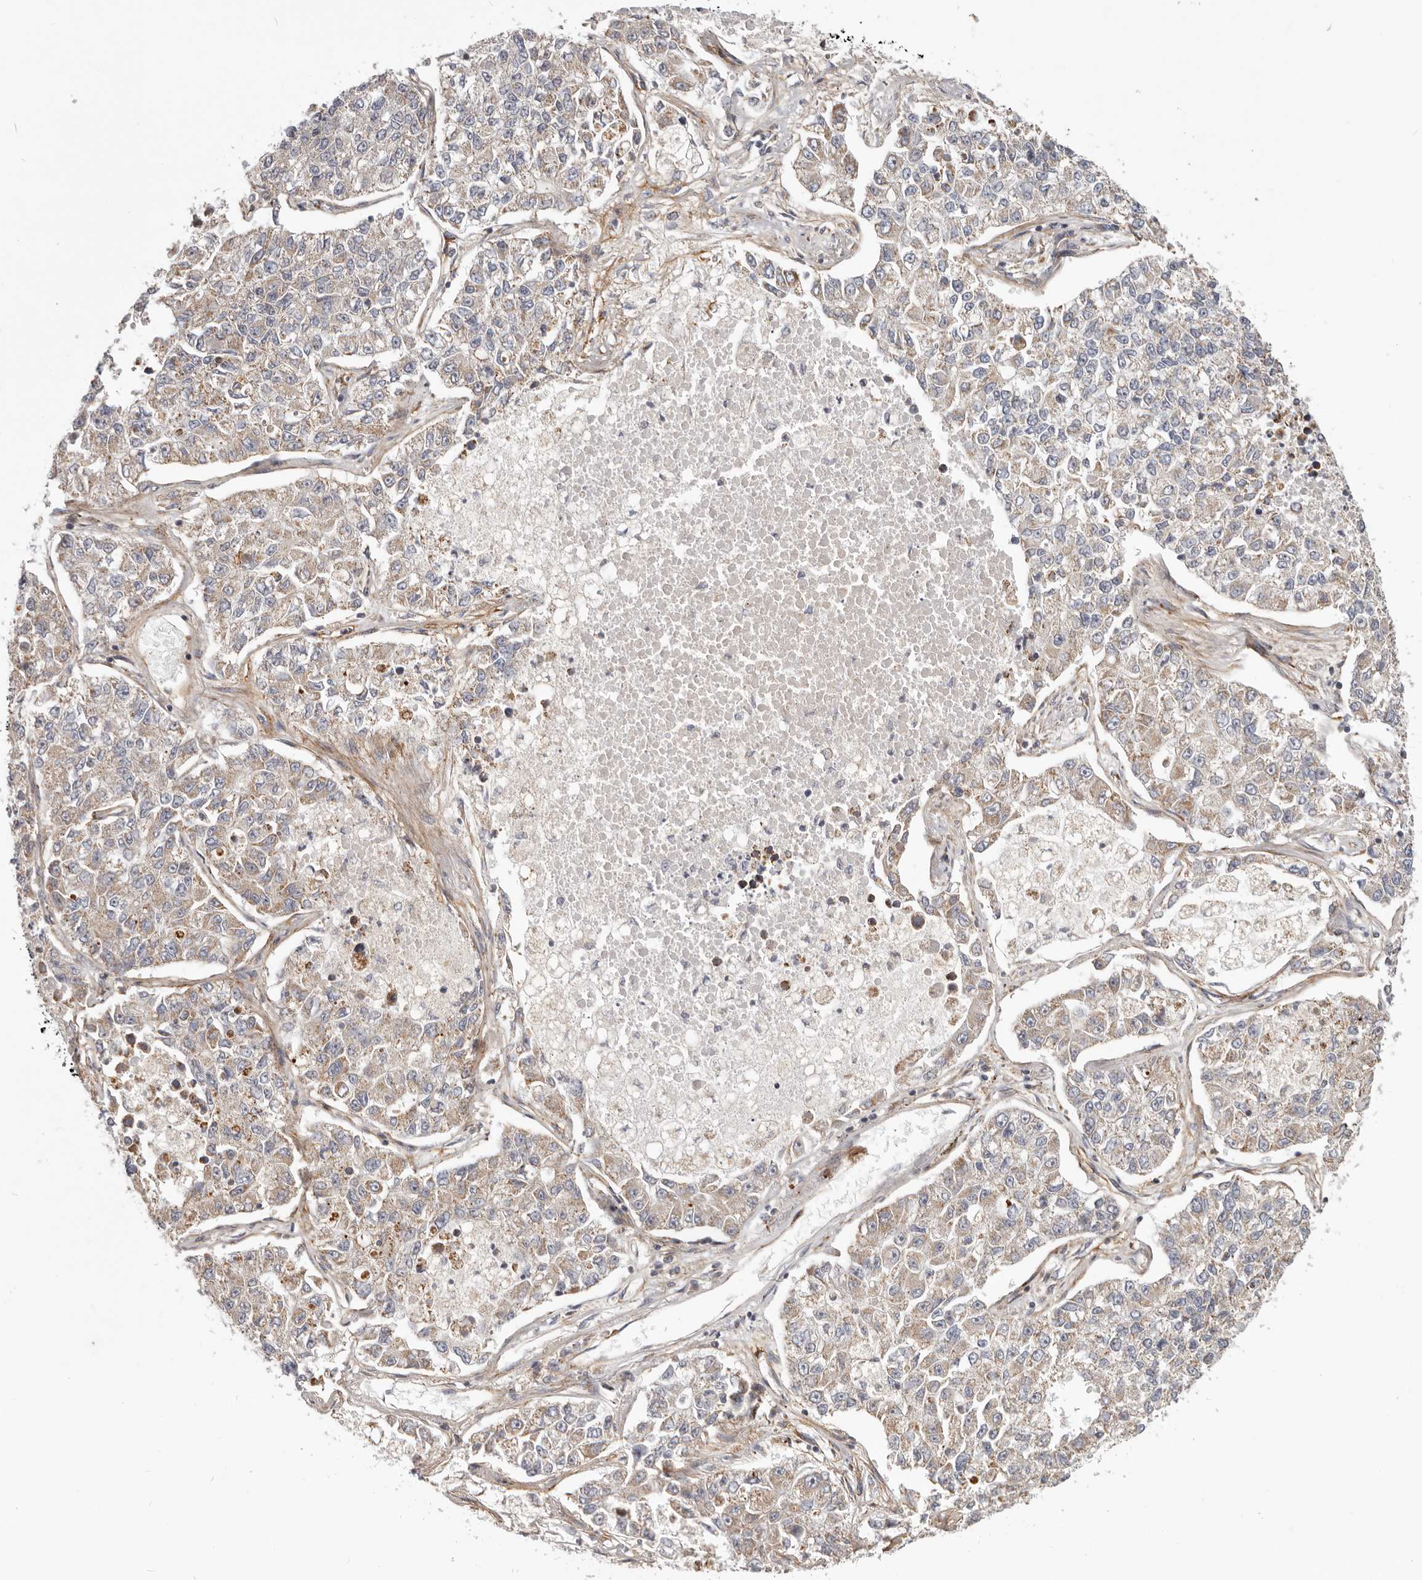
{"staining": {"intensity": "weak", "quantity": "<25%", "location": "cytoplasmic/membranous"}, "tissue": "lung cancer", "cell_type": "Tumor cells", "image_type": "cancer", "snomed": [{"axis": "morphology", "description": "Adenocarcinoma, NOS"}, {"axis": "topography", "description": "Lung"}], "caption": "A photomicrograph of lung adenocarcinoma stained for a protein displays no brown staining in tumor cells.", "gene": "MRPS10", "patient": {"sex": "male", "age": 49}}